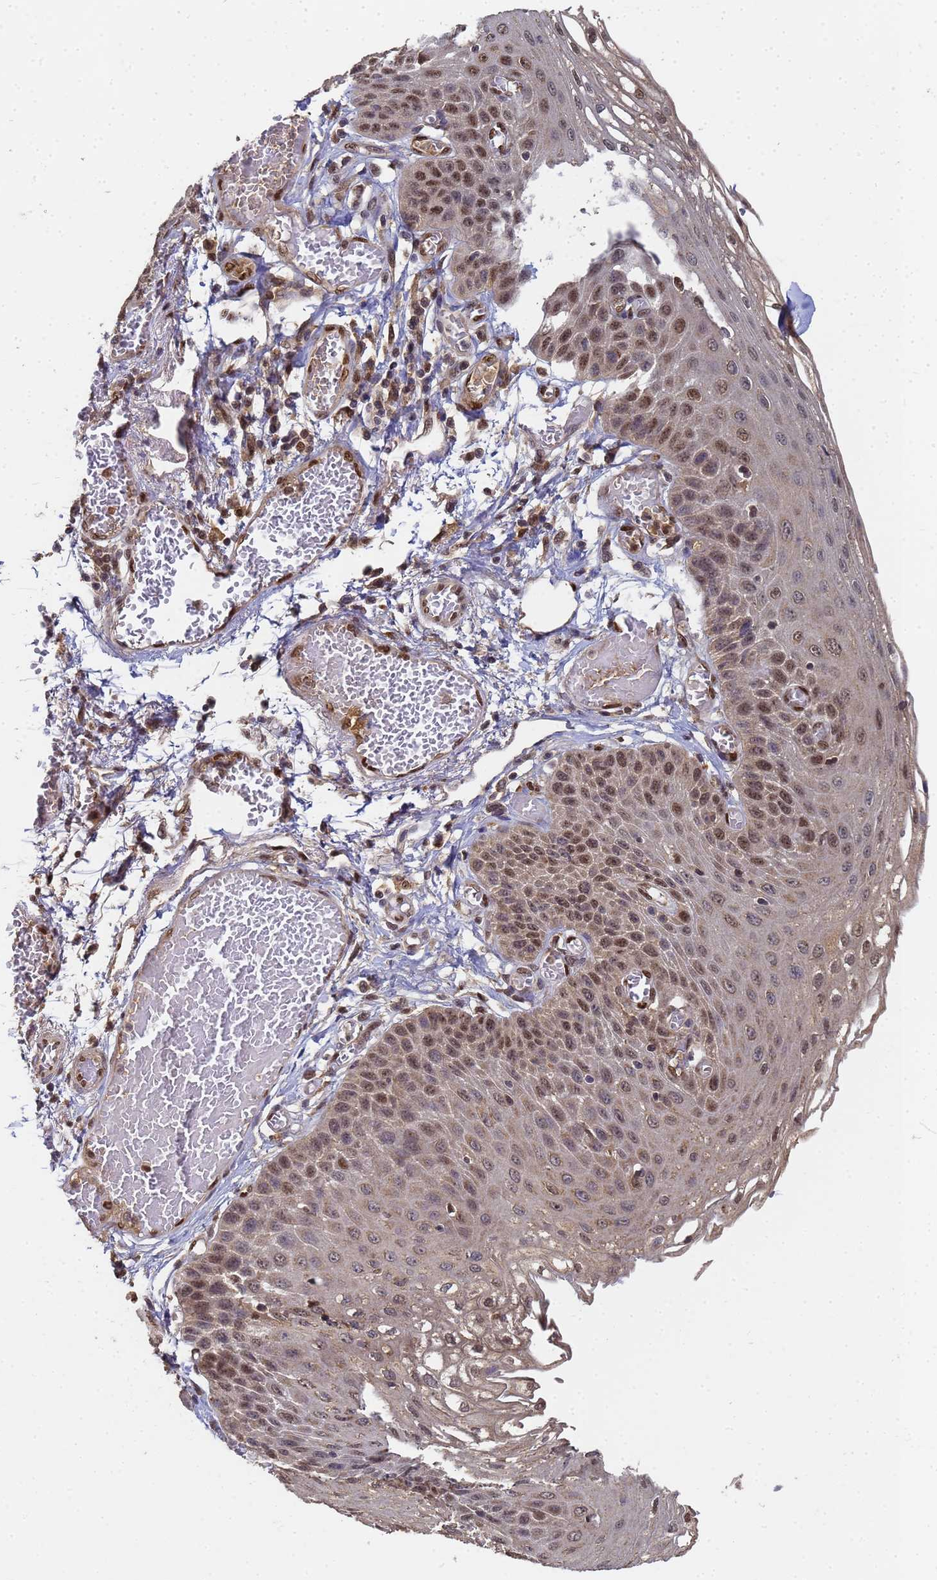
{"staining": {"intensity": "moderate", "quantity": "25%-75%", "location": "nuclear"}, "tissue": "esophagus", "cell_type": "Squamous epithelial cells", "image_type": "normal", "snomed": [{"axis": "morphology", "description": "Normal tissue, NOS"}, {"axis": "topography", "description": "Esophagus"}], "caption": "Protein expression analysis of unremarkable esophagus reveals moderate nuclear expression in about 25%-75% of squamous epithelial cells. (IHC, brightfield microscopy, high magnification).", "gene": "SECISBP2", "patient": {"sex": "male", "age": 81}}